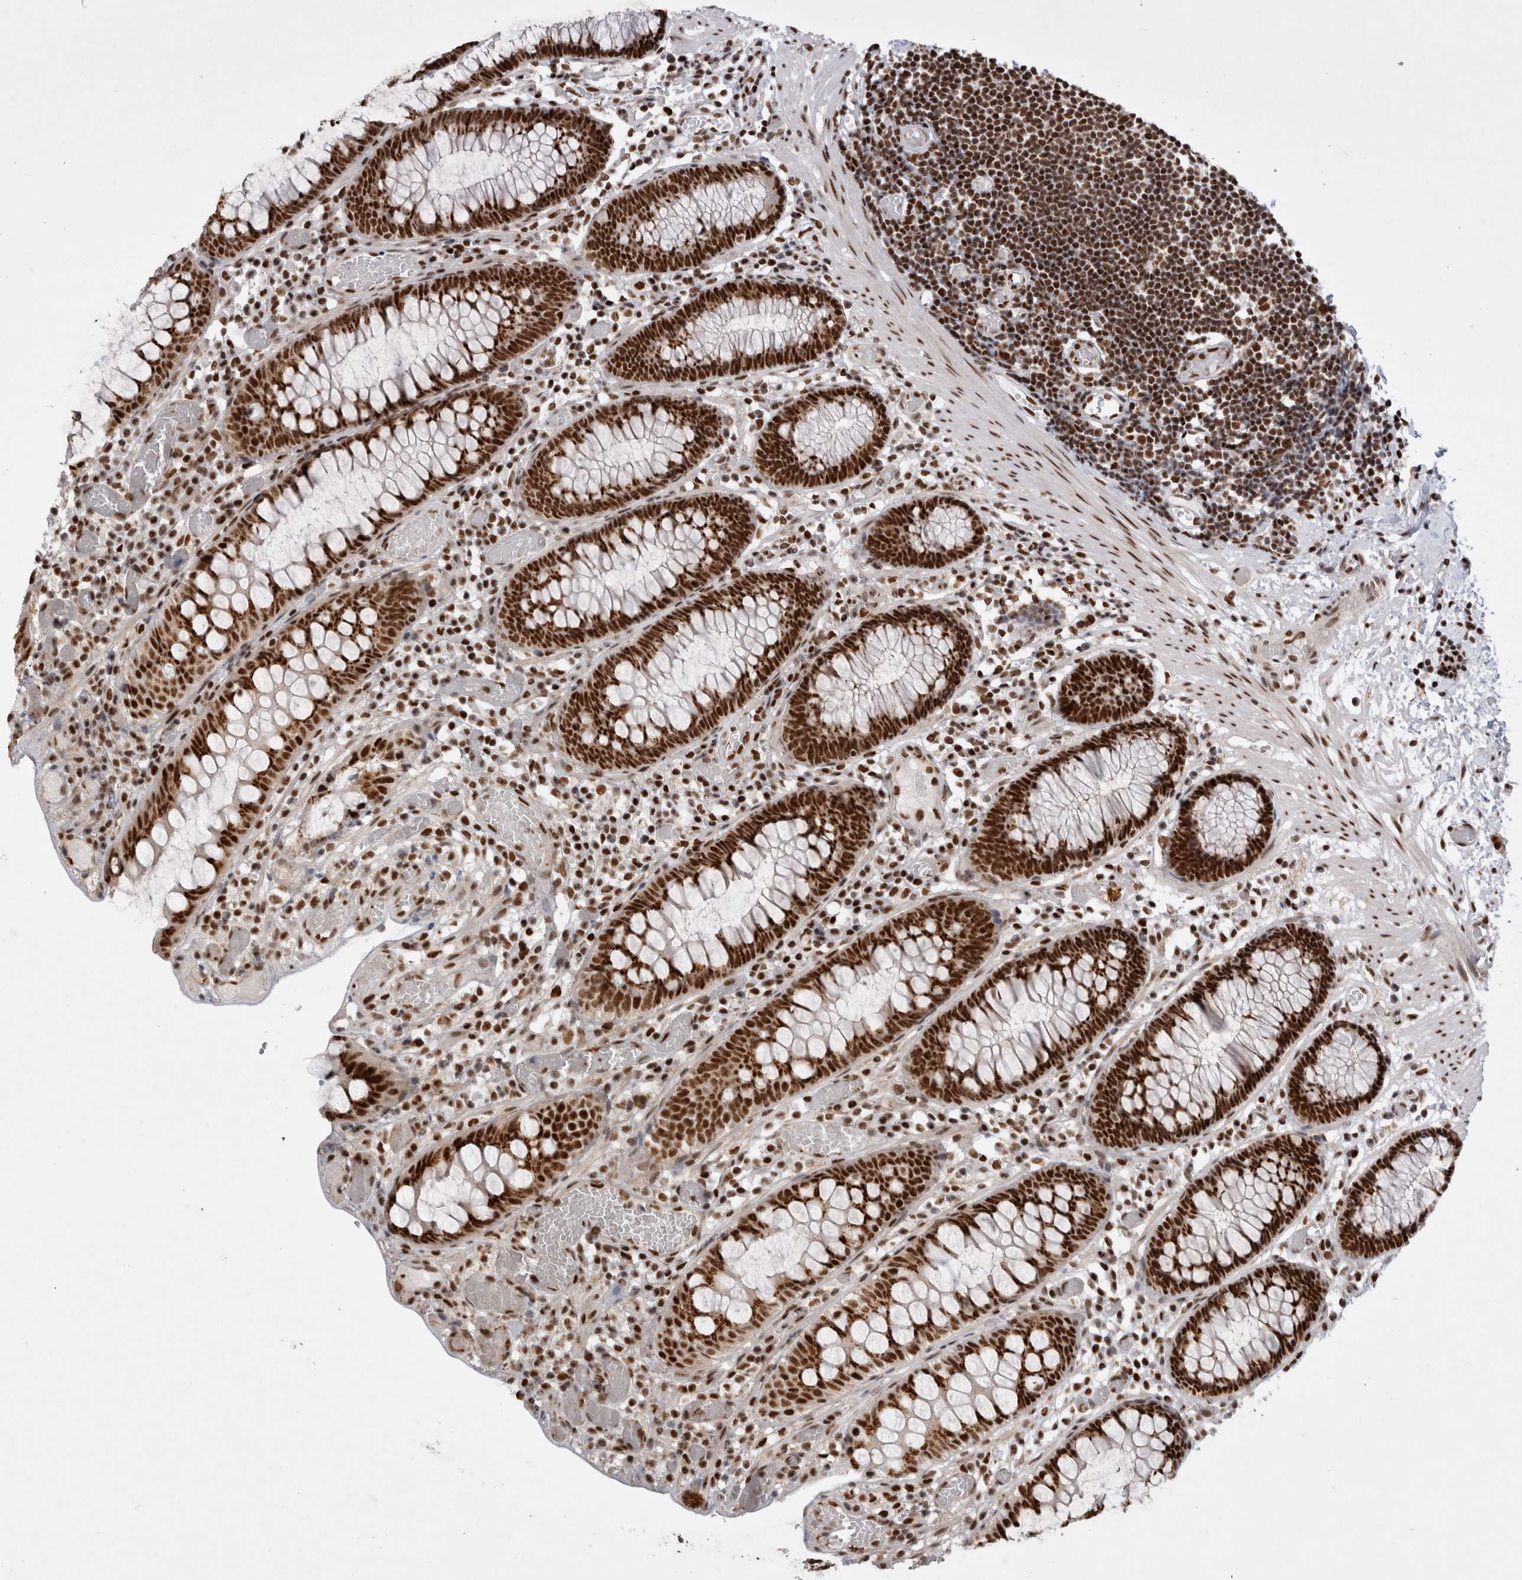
{"staining": {"intensity": "moderate", "quantity": ">75%", "location": "nuclear"}, "tissue": "colon", "cell_type": "Endothelial cells", "image_type": "normal", "snomed": [{"axis": "morphology", "description": "Normal tissue, NOS"}, {"axis": "topography", "description": "Colon"}], "caption": "Protein staining of normal colon exhibits moderate nuclear positivity in approximately >75% of endothelial cells.", "gene": "EYA2", "patient": {"sex": "male", "age": 14}}